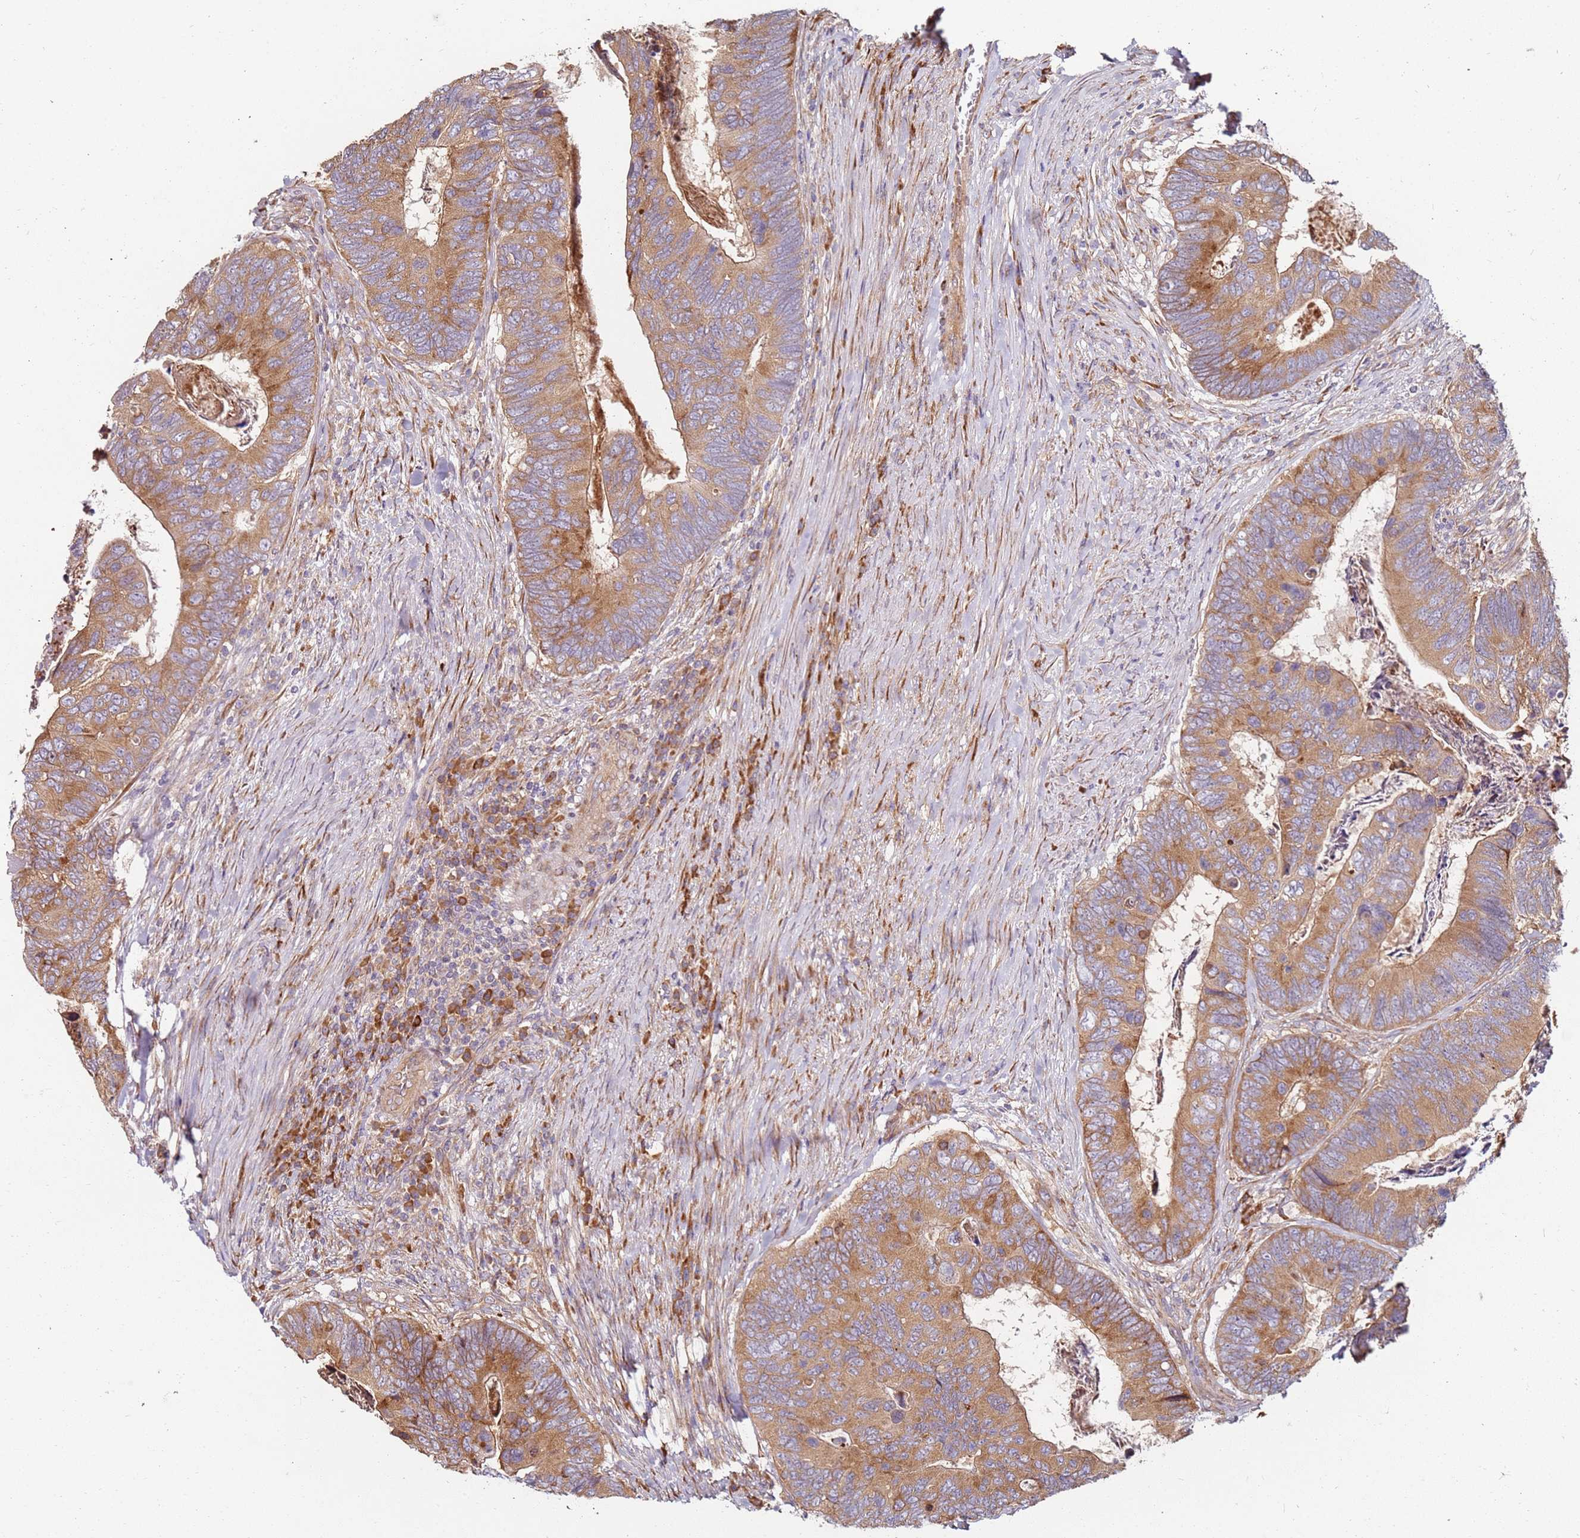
{"staining": {"intensity": "moderate", "quantity": ">75%", "location": "cytoplasmic/membranous"}, "tissue": "colorectal cancer", "cell_type": "Tumor cells", "image_type": "cancer", "snomed": [{"axis": "morphology", "description": "Adenocarcinoma, NOS"}, {"axis": "topography", "description": "Colon"}], "caption": "Adenocarcinoma (colorectal) tissue demonstrates moderate cytoplasmic/membranous positivity in approximately >75% of tumor cells, visualized by immunohistochemistry.", "gene": "RPS3A", "patient": {"sex": "female", "age": 67}}